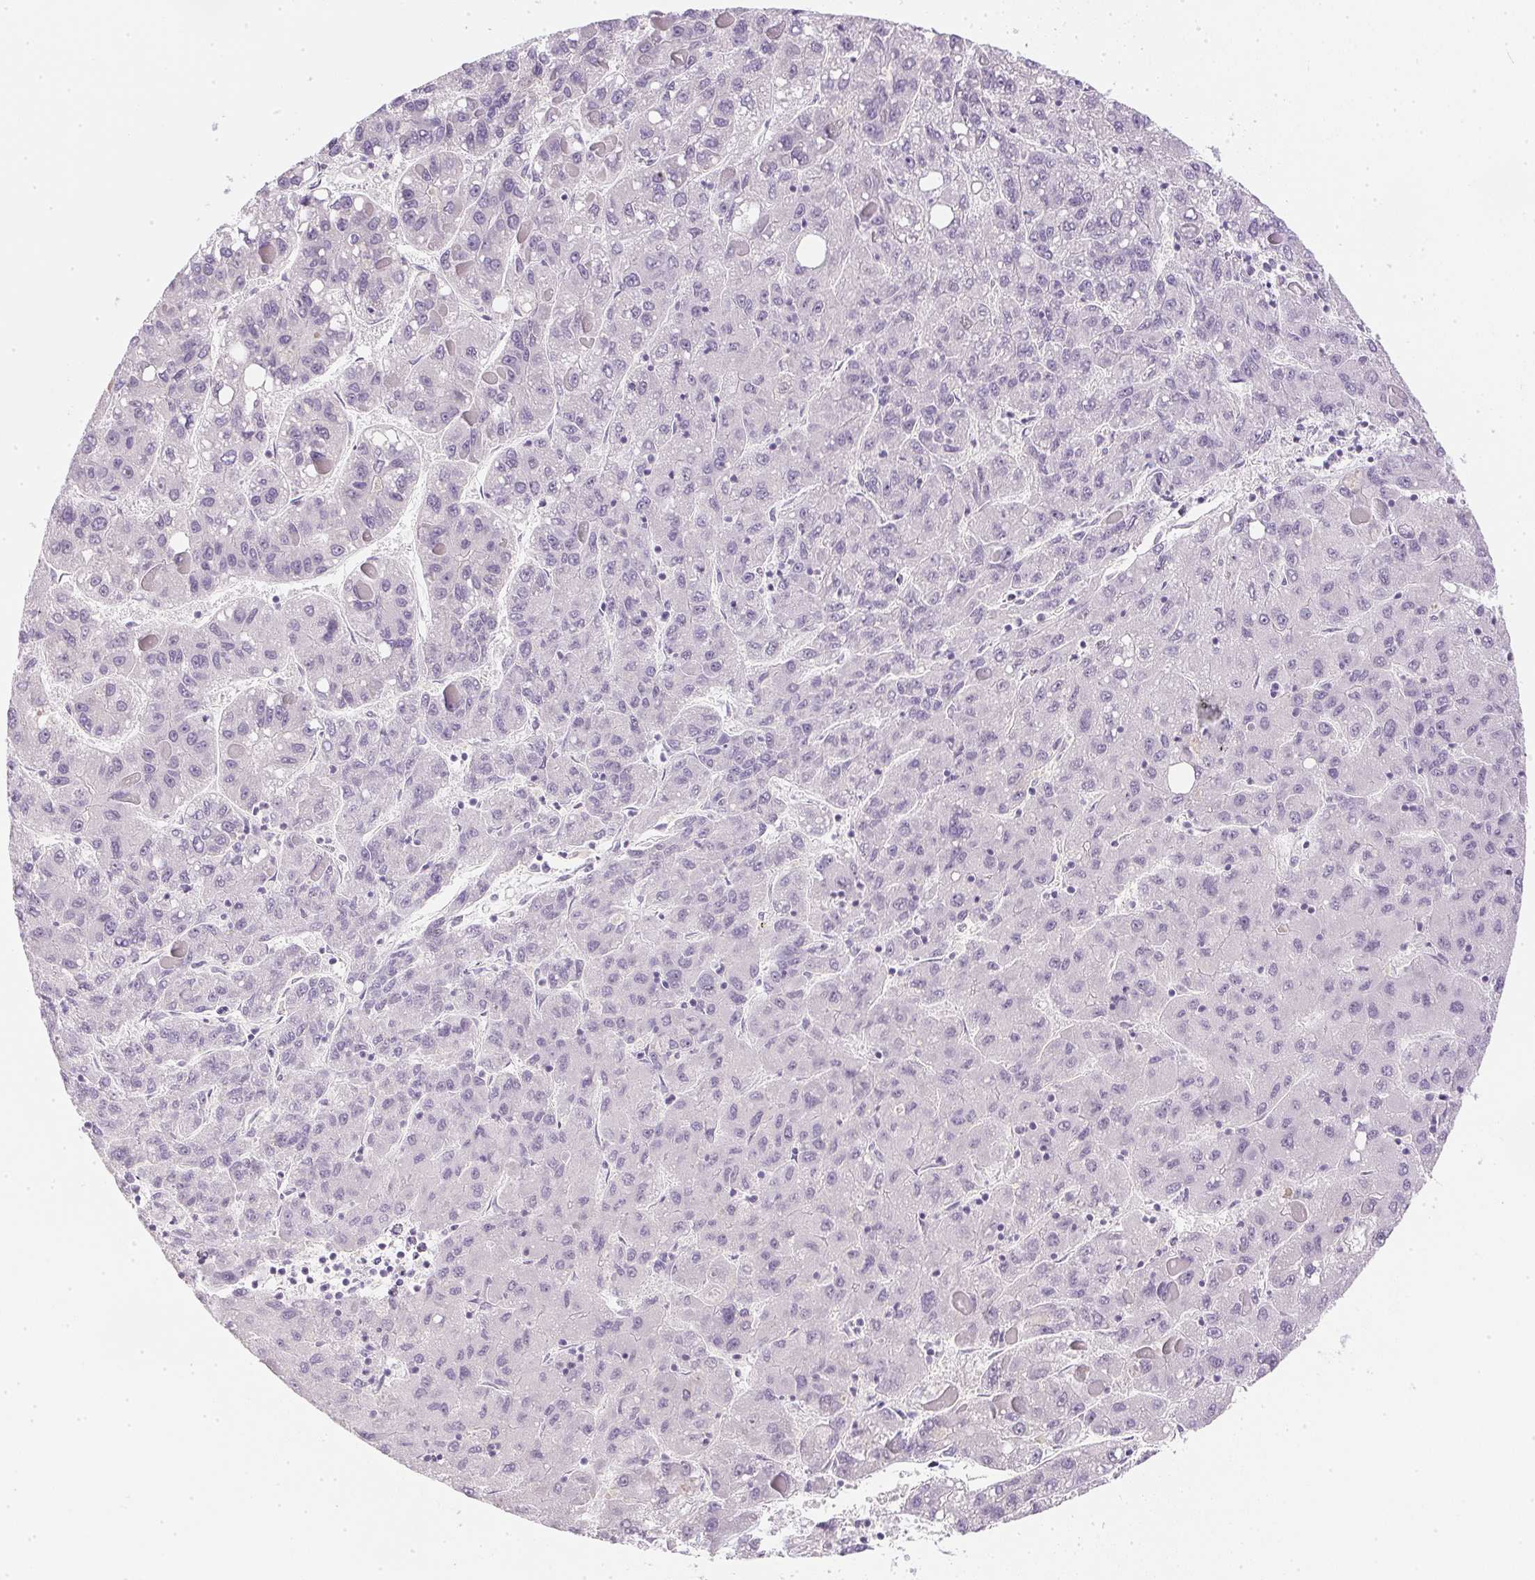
{"staining": {"intensity": "negative", "quantity": "none", "location": "none"}, "tissue": "liver cancer", "cell_type": "Tumor cells", "image_type": "cancer", "snomed": [{"axis": "morphology", "description": "Carcinoma, Hepatocellular, NOS"}, {"axis": "topography", "description": "Liver"}], "caption": "Photomicrograph shows no protein positivity in tumor cells of liver cancer (hepatocellular carcinoma) tissue. The staining was performed using DAB (3,3'-diaminobenzidine) to visualize the protein expression in brown, while the nuclei were stained in blue with hematoxylin (Magnification: 20x).", "gene": "PPY", "patient": {"sex": "female", "age": 82}}